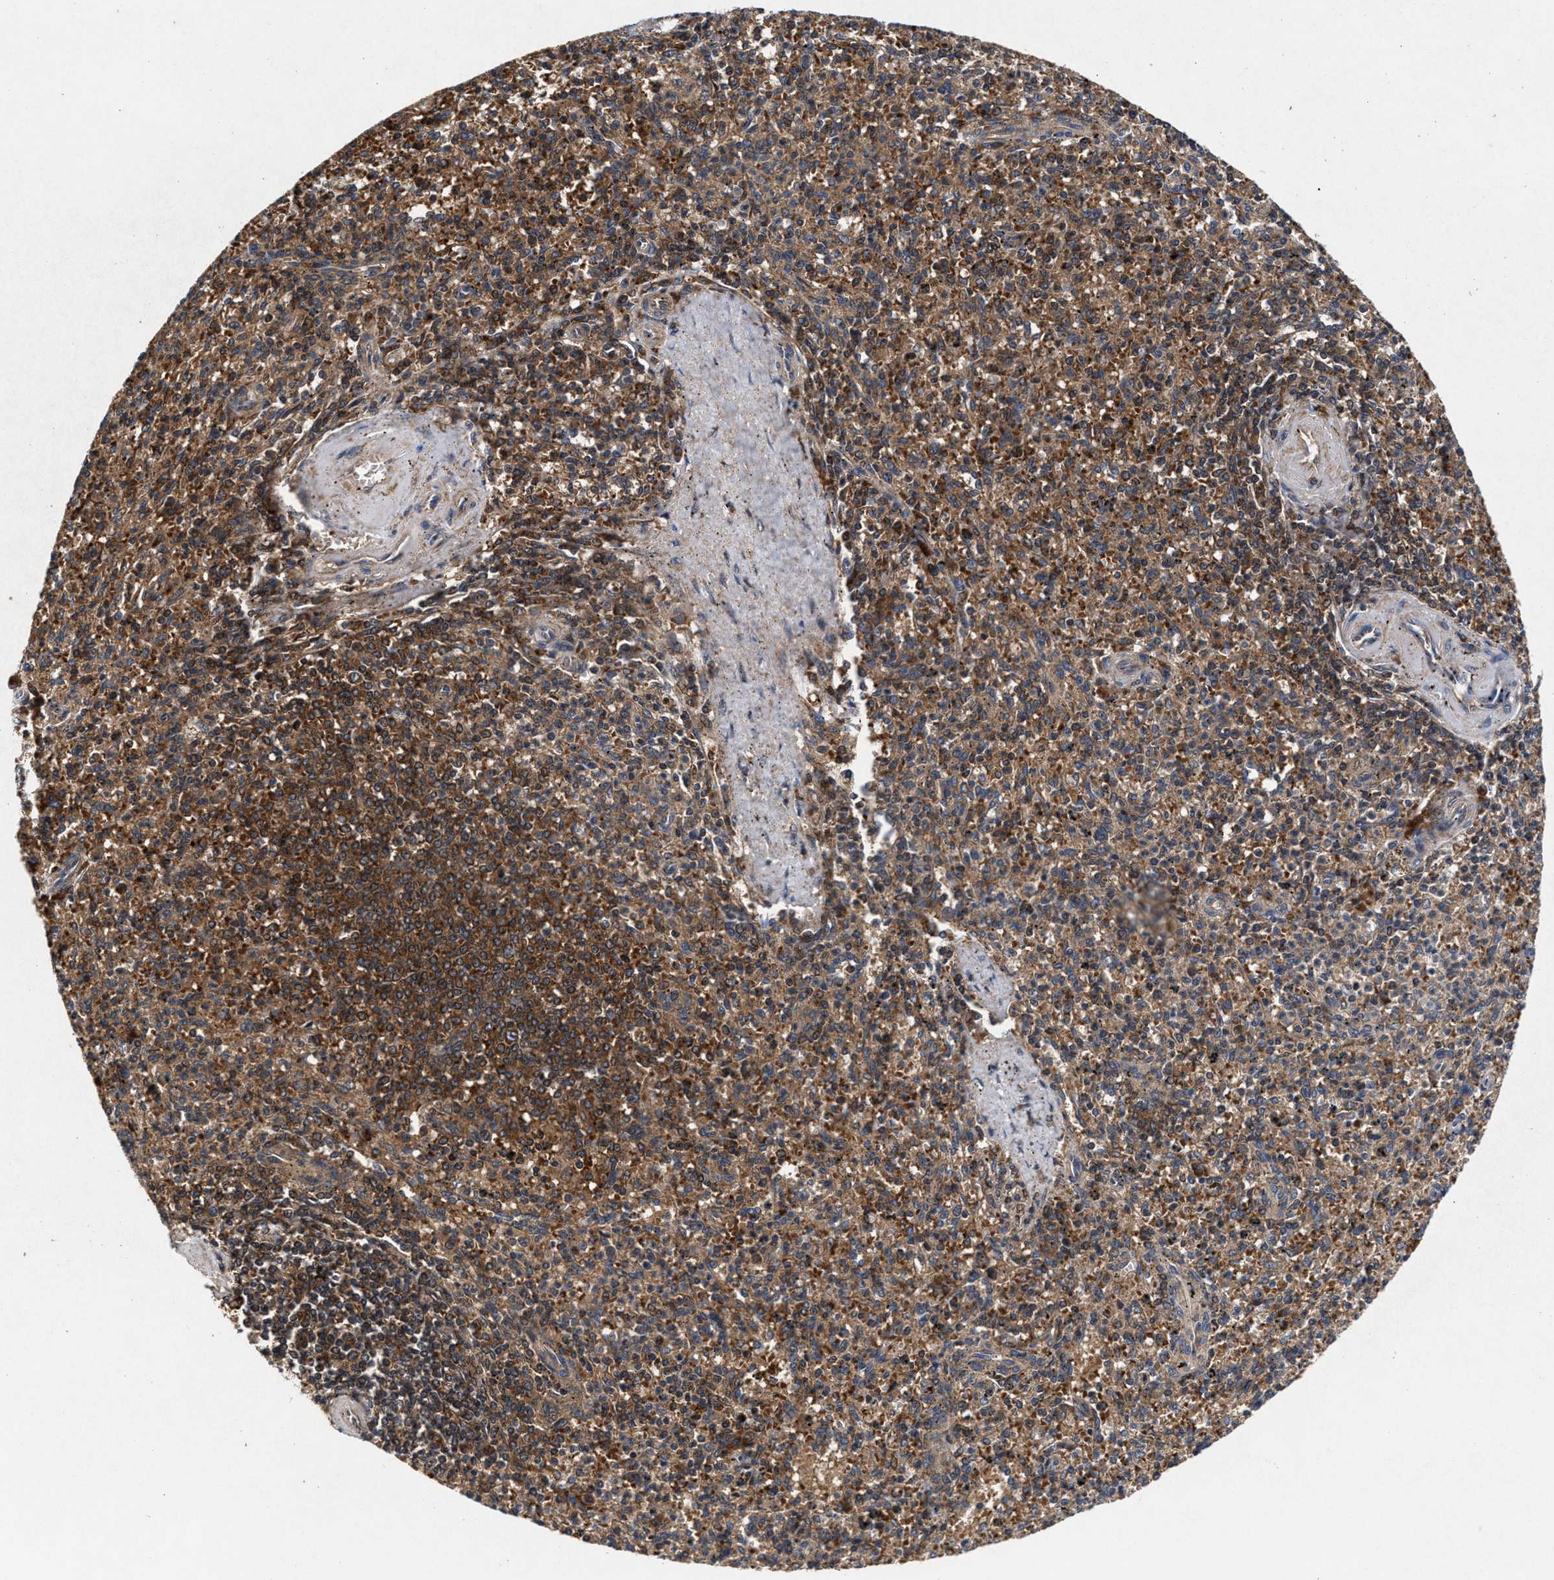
{"staining": {"intensity": "moderate", "quantity": ">75%", "location": "cytoplasmic/membranous"}, "tissue": "spleen", "cell_type": "Cells in red pulp", "image_type": "normal", "snomed": [{"axis": "morphology", "description": "Normal tissue, NOS"}, {"axis": "topography", "description": "Spleen"}], "caption": "Spleen stained for a protein demonstrates moderate cytoplasmic/membranous positivity in cells in red pulp. Nuclei are stained in blue.", "gene": "NFKB2", "patient": {"sex": "male", "age": 72}}